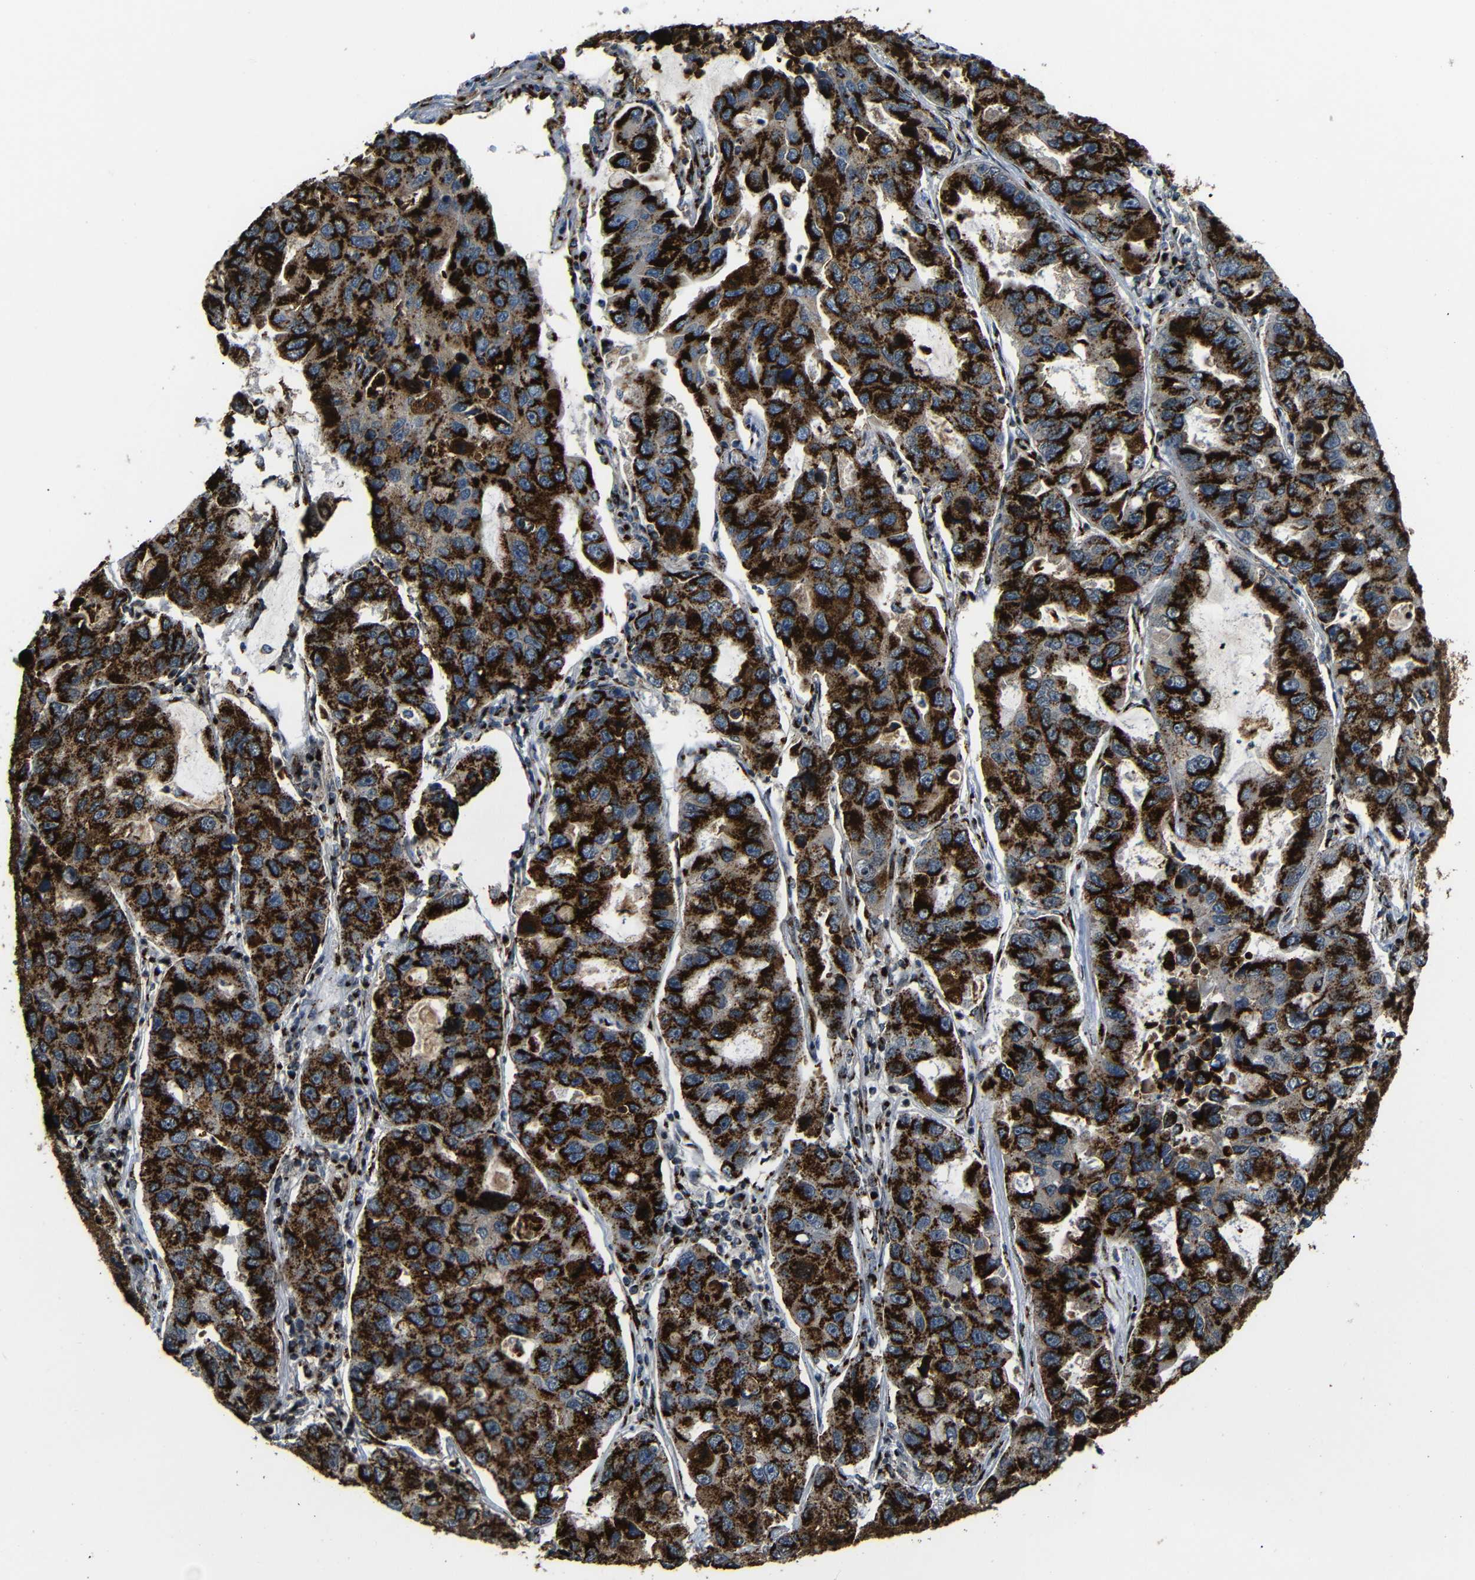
{"staining": {"intensity": "strong", "quantity": ">75%", "location": "cytoplasmic/membranous"}, "tissue": "lung cancer", "cell_type": "Tumor cells", "image_type": "cancer", "snomed": [{"axis": "morphology", "description": "Adenocarcinoma, NOS"}, {"axis": "topography", "description": "Lung"}], "caption": "Human lung cancer (adenocarcinoma) stained with a brown dye displays strong cytoplasmic/membranous positive positivity in approximately >75% of tumor cells.", "gene": "TGOLN2", "patient": {"sex": "male", "age": 64}}